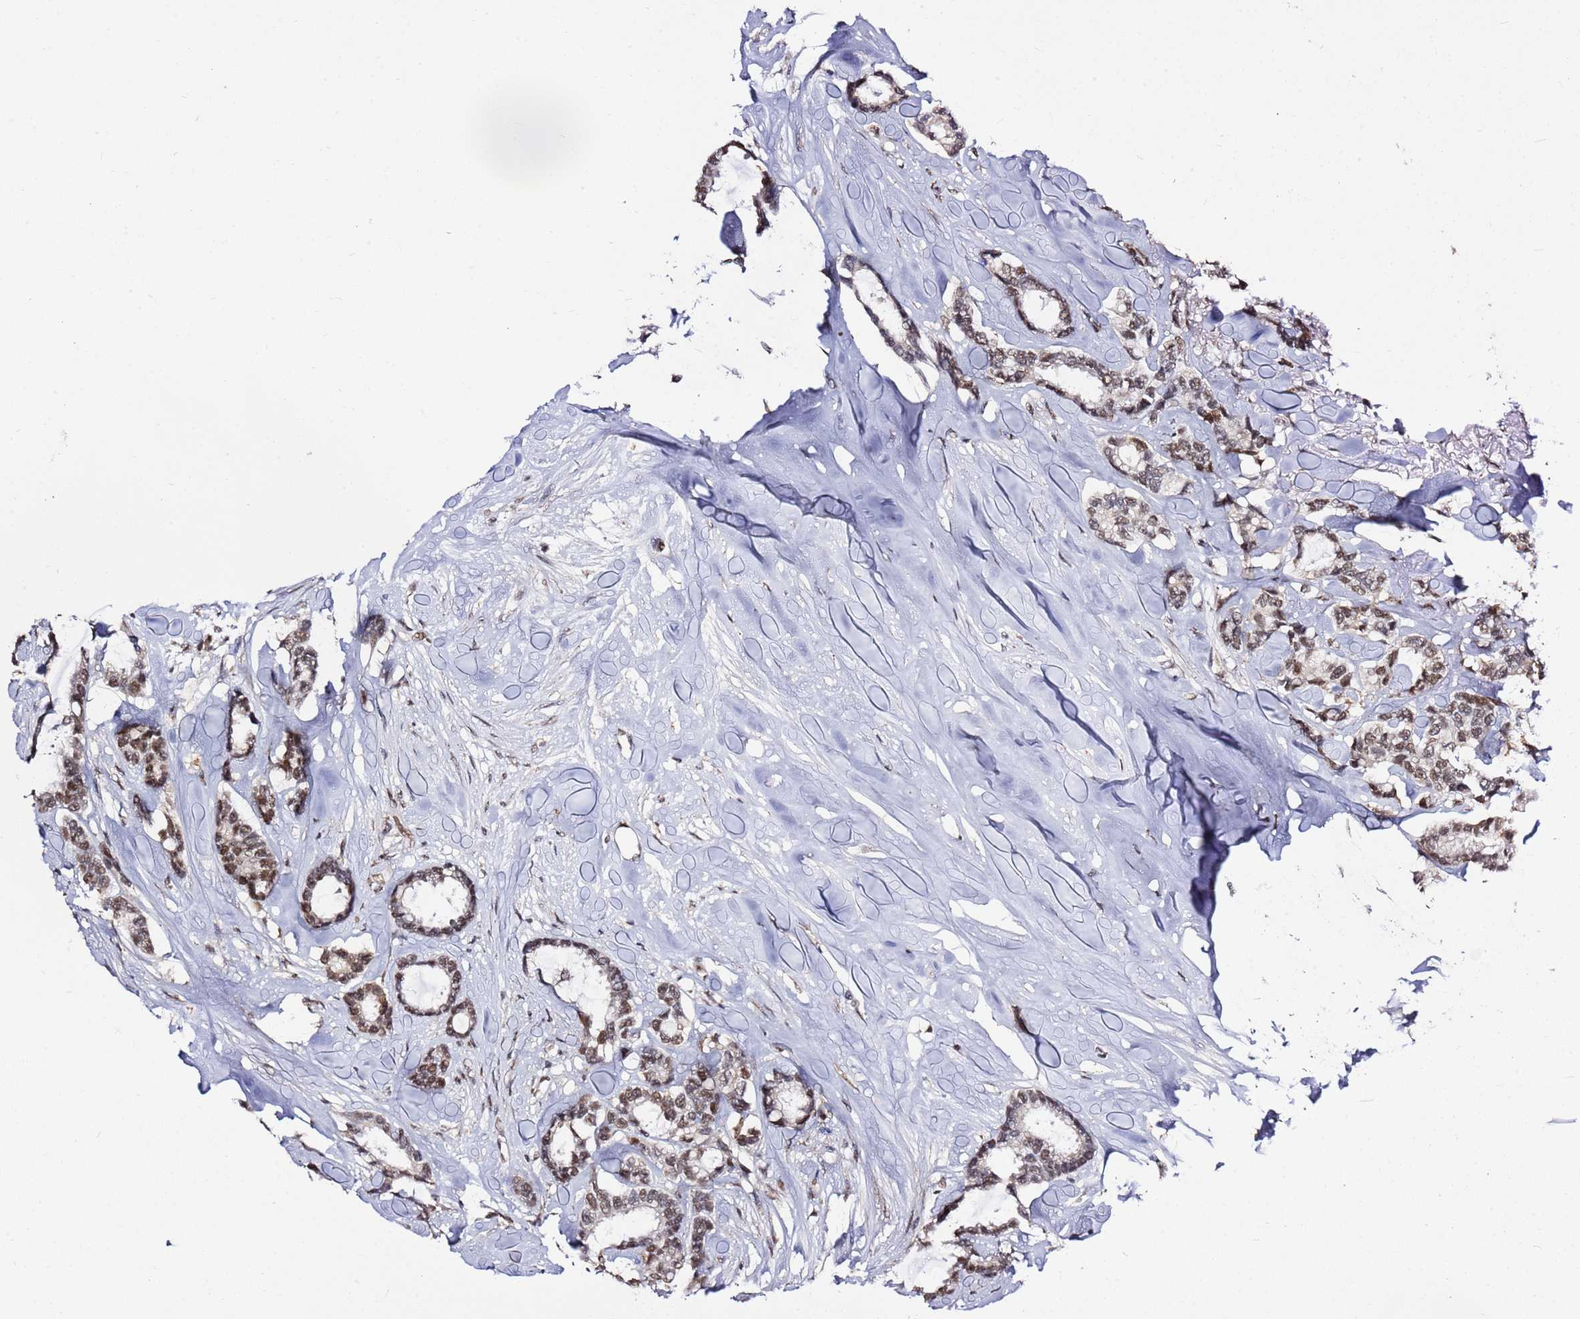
{"staining": {"intensity": "moderate", "quantity": ">75%", "location": "nuclear"}, "tissue": "breast cancer", "cell_type": "Tumor cells", "image_type": "cancer", "snomed": [{"axis": "morphology", "description": "Duct carcinoma"}, {"axis": "topography", "description": "Breast"}], "caption": "Intraductal carcinoma (breast) tissue reveals moderate nuclear positivity in approximately >75% of tumor cells, visualized by immunohistochemistry.", "gene": "AKAP8L", "patient": {"sex": "female", "age": 87}}